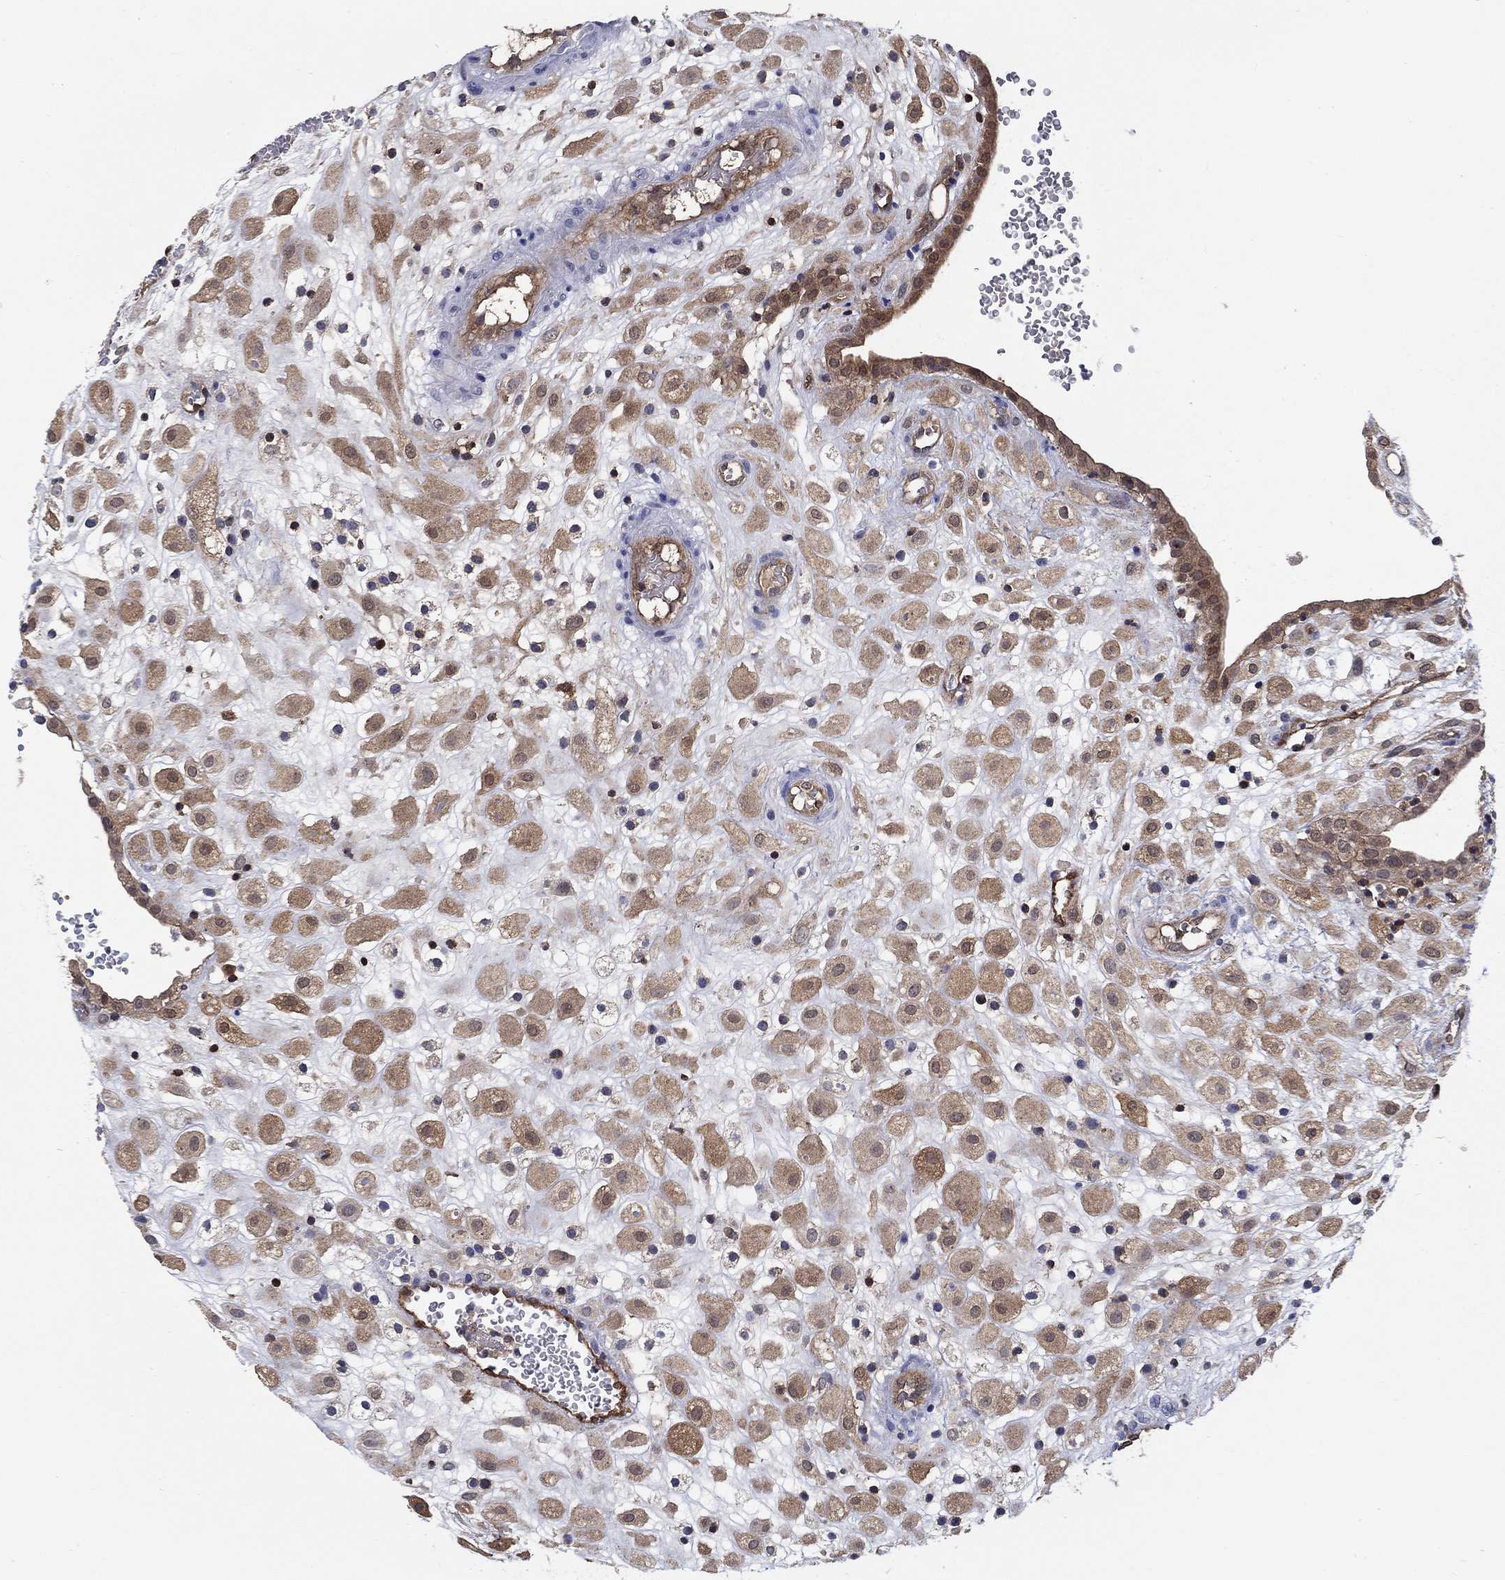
{"staining": {"intensity": "moderate", "quantity": ">75%", "location": "cytoplasmic/membranous"}, "tissue": "placenta", "cell_type": "Decidual cells", "image_type": "normal", "snomed": [{"axis": "morphology", "description": "Normal tissue, NOS"}, {"axis": "topography", "description": "Placenta"}], "caption": "Immunohistochemistry (IHC) staining of unremarkable placenta, which demonstrates medium levels of moderate cytoplasmic/membranous staining in approximately >75% of decidual cells indicating moderate cytoplasmic/membranous protein positivity. The staining was performed using DAB (brown) for protein detection and nuclei were counterstained in hematoxylin (blue).", "gene": "AGFG2", "patient": {"sex": "female", "age": 24}}